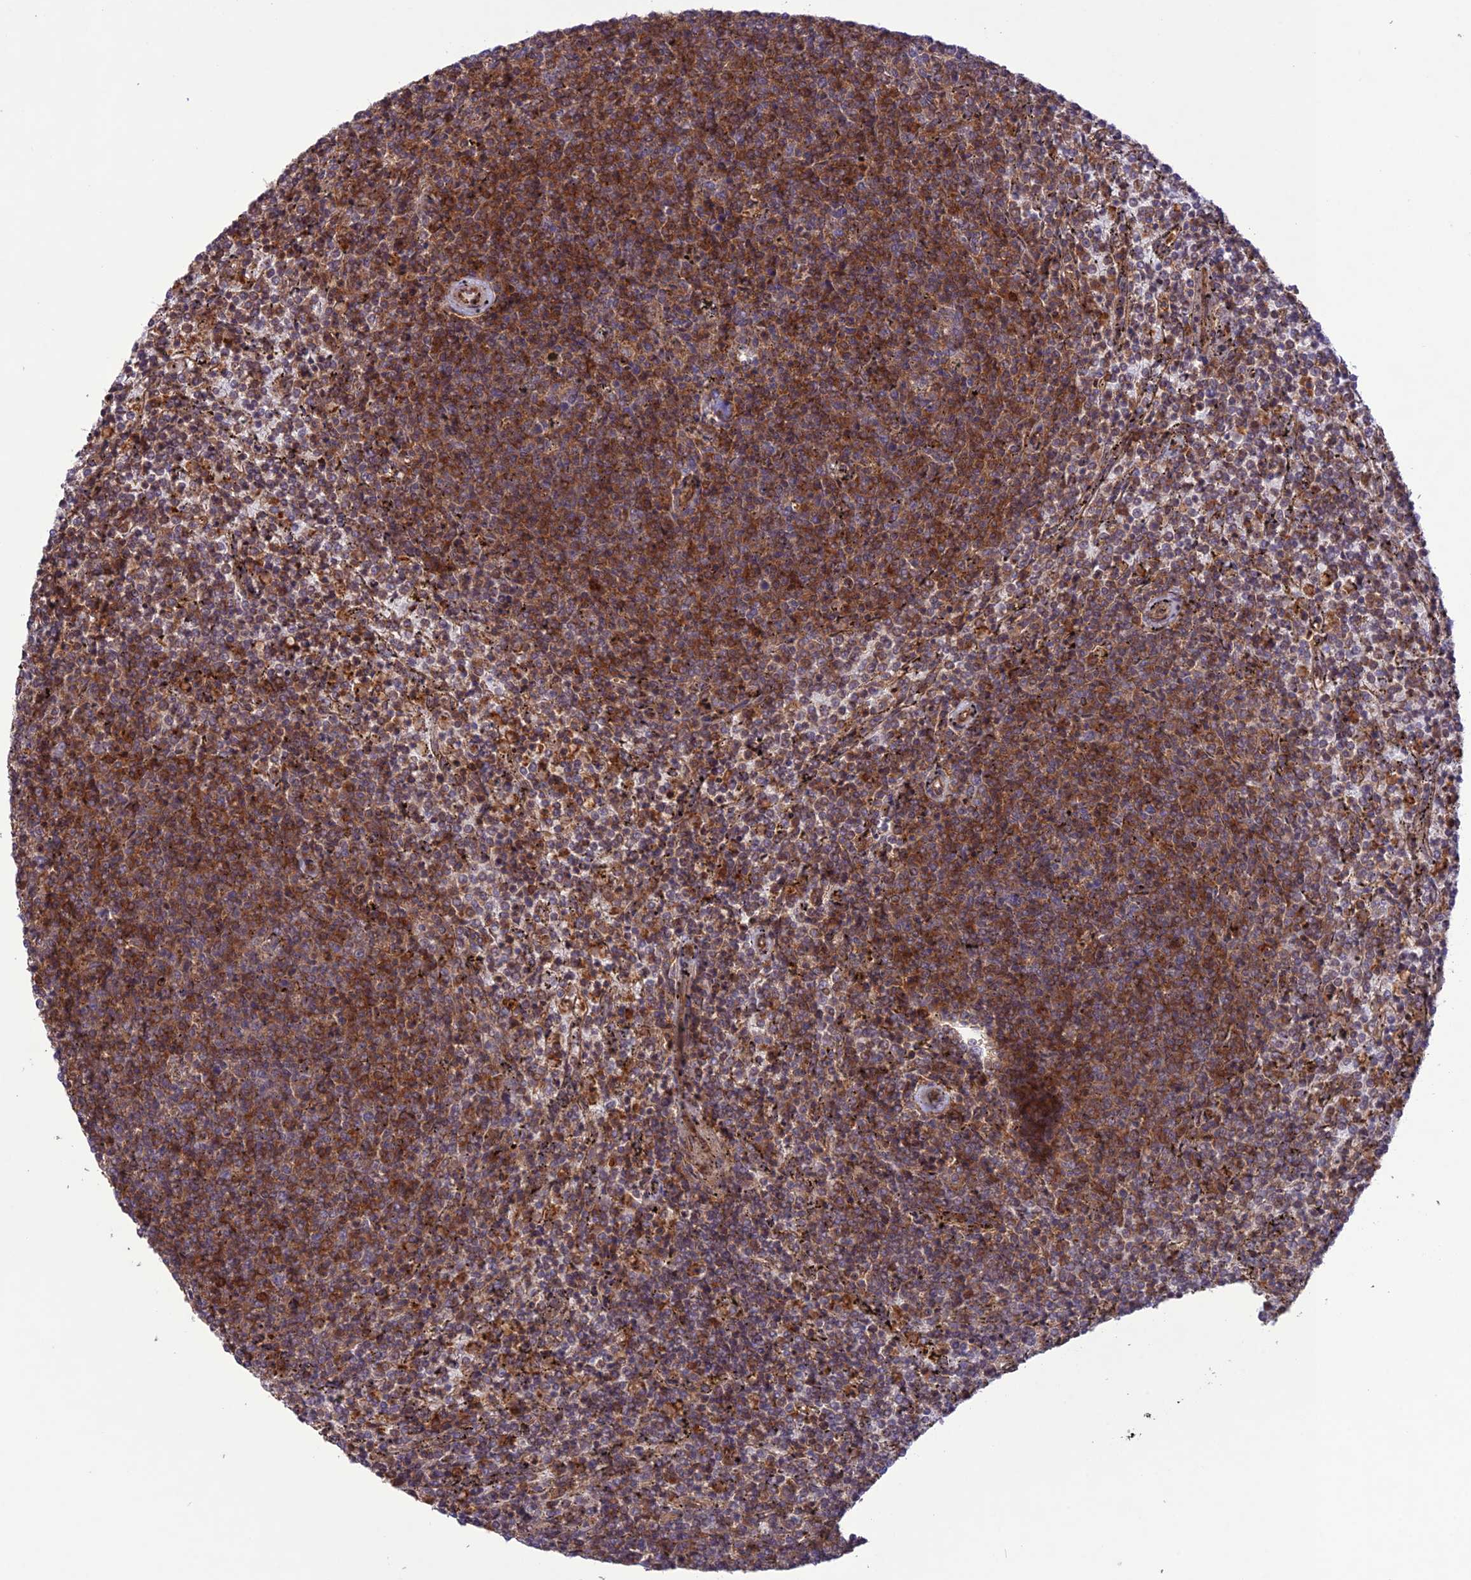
{"staining": {"intensity": "moderate", "quantity": ">75%", "location": "cytoplasmic/membranous"}, "tissue": "lymphoma", "cell_type": "Tumor cells", "image_type": "cancer", "snomed": [{"axis": "morphology", "description": "Malignant lymphoma, non-Hodgkin's type, Low grade"}, {"axis": "topography", "description": "Spleen"}], "caption": "Immunohistochemical staining of human lymphoma reveals medium levels of moderate cytoplasmic/membranous protein positivity in about >75% of tumor cells.", "gene": "FCHSD1", "patient": {"sex": "female", "age": 50}}